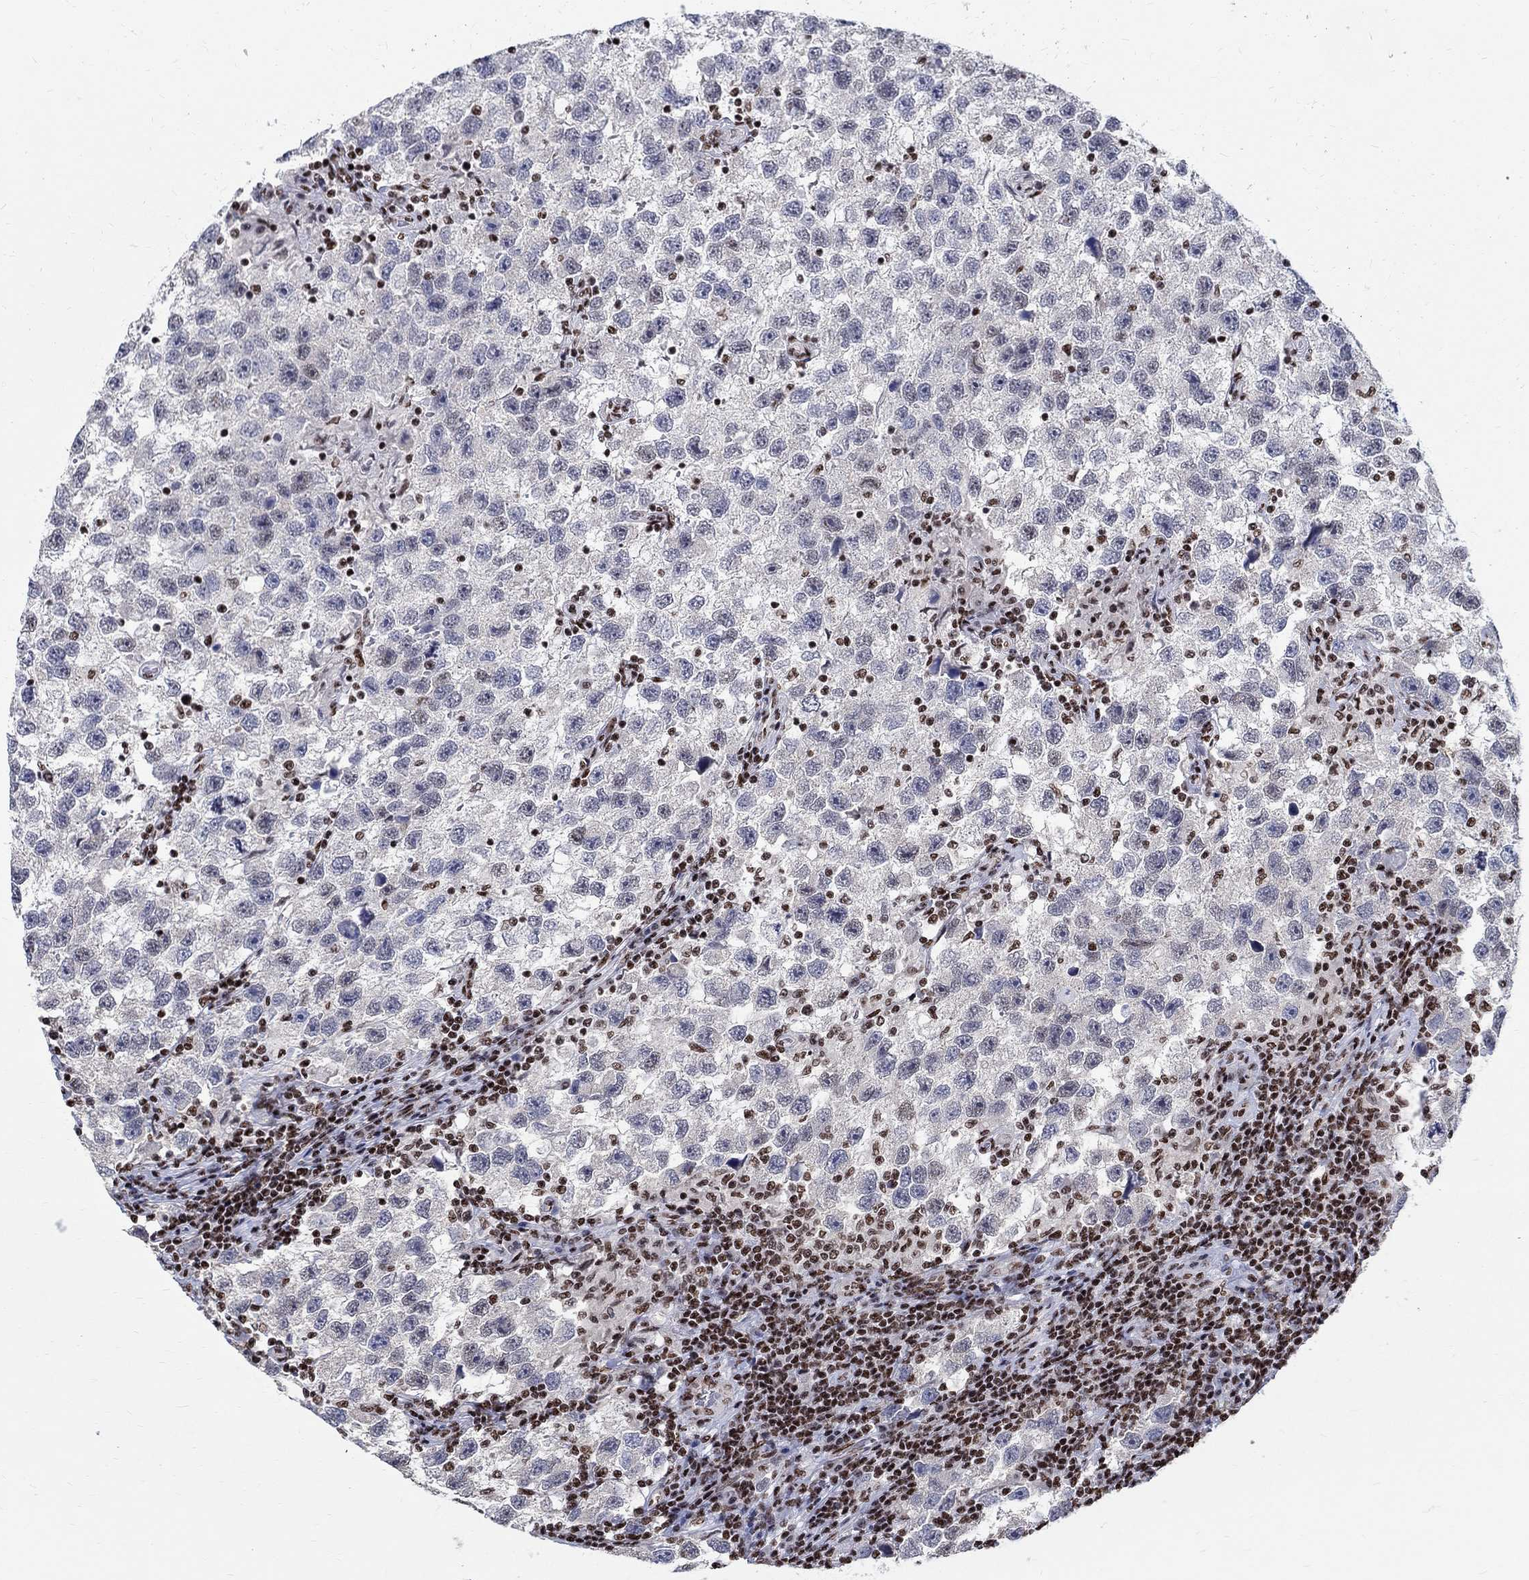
{"staining": {"intensity": "negative", "quantity": "none", "location": "none"}, "tissue": "testis cancer", "cell_type": "Tumor cells", "image_type": "cancer", "snomed": [{"axis": "morphology", "description": "Seminoma, NOS"}, {"axis": "topography", "description": "Testis"}], "caption": "Immunohistochemistry (IHC) photomicrograph of testis cancer stained for a protein (brown), which shows no positivity in tumor cells. (DAB (3,3'-diaminobenzidine) IHC, high magnification).", "gene": "FBXO16", "patient": {"sex": "male", "age": 26}}